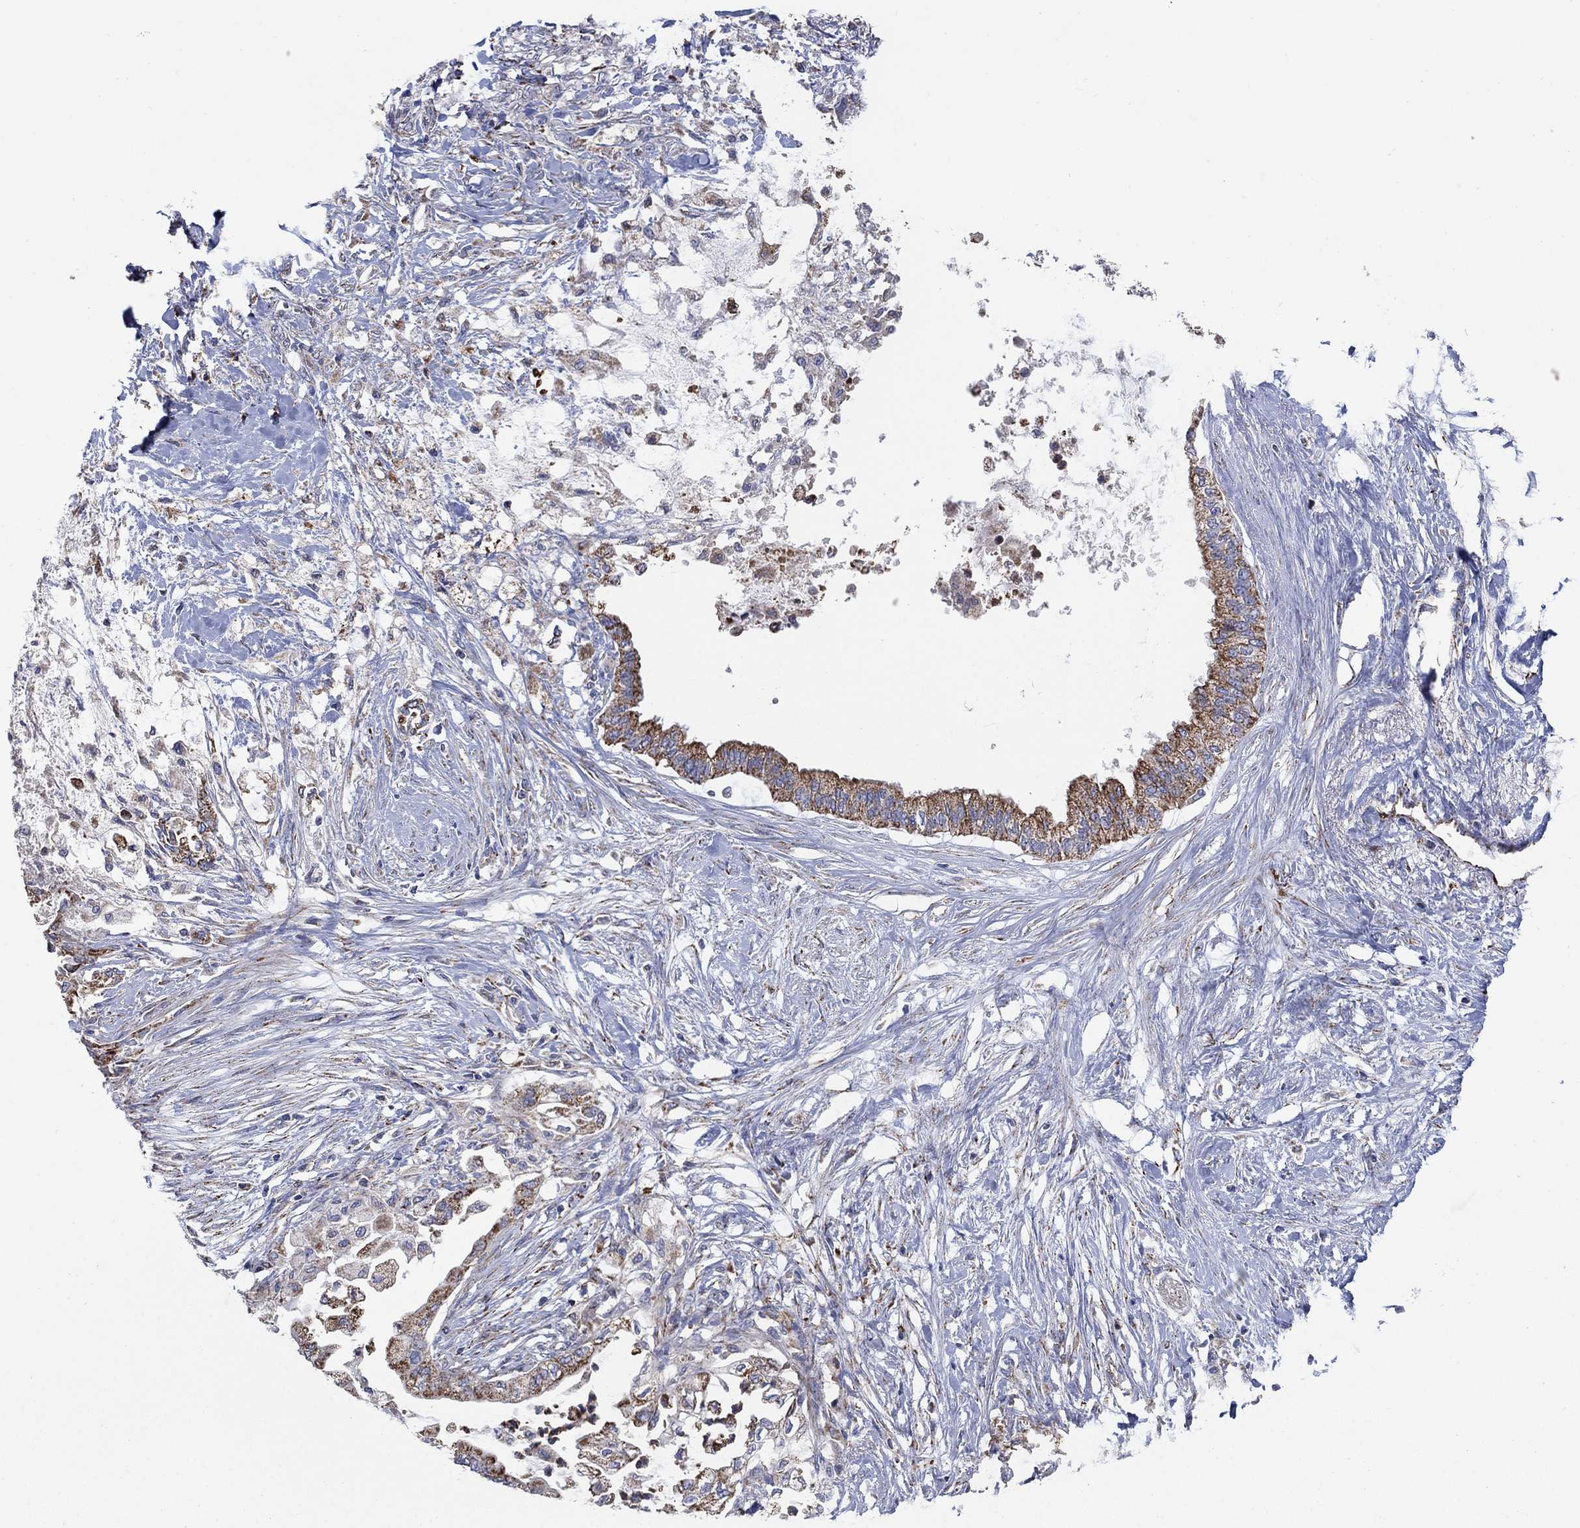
{"staining": {"intensity": "strong", "quantity": "25%-75%", "location": "cytoplasmic/membranous"}, "tissue": "pancreatic cancer", "cell_type": "Tumor cells", "image_type": "cancer", "snomed": [{"axis": "morphology", "description": "Normal tissue, NOS"}, {"axis": "morphology", "description": "Adenocarcinoma, NOS"}, {"axis": "topography", "description": "Pancreas"}, {"axis": "topography", "description": "Duodenum"}], "caption": "Immunohistochemistry staining of pancreatic cancer, which displays high levels of strong cytoplasmic/membranous positivity in about 25%-75% of tumor cells indicating strong cytoplasmic/membranous protein expression. The staining was performed using DAB (3,3'-diaminobenzidine) (brown) for protein detection and nuclei were counterstained in hematoxylin (blue).", "gene": "PNPLA2", "patient": {"sex": "female", "age": 60}}